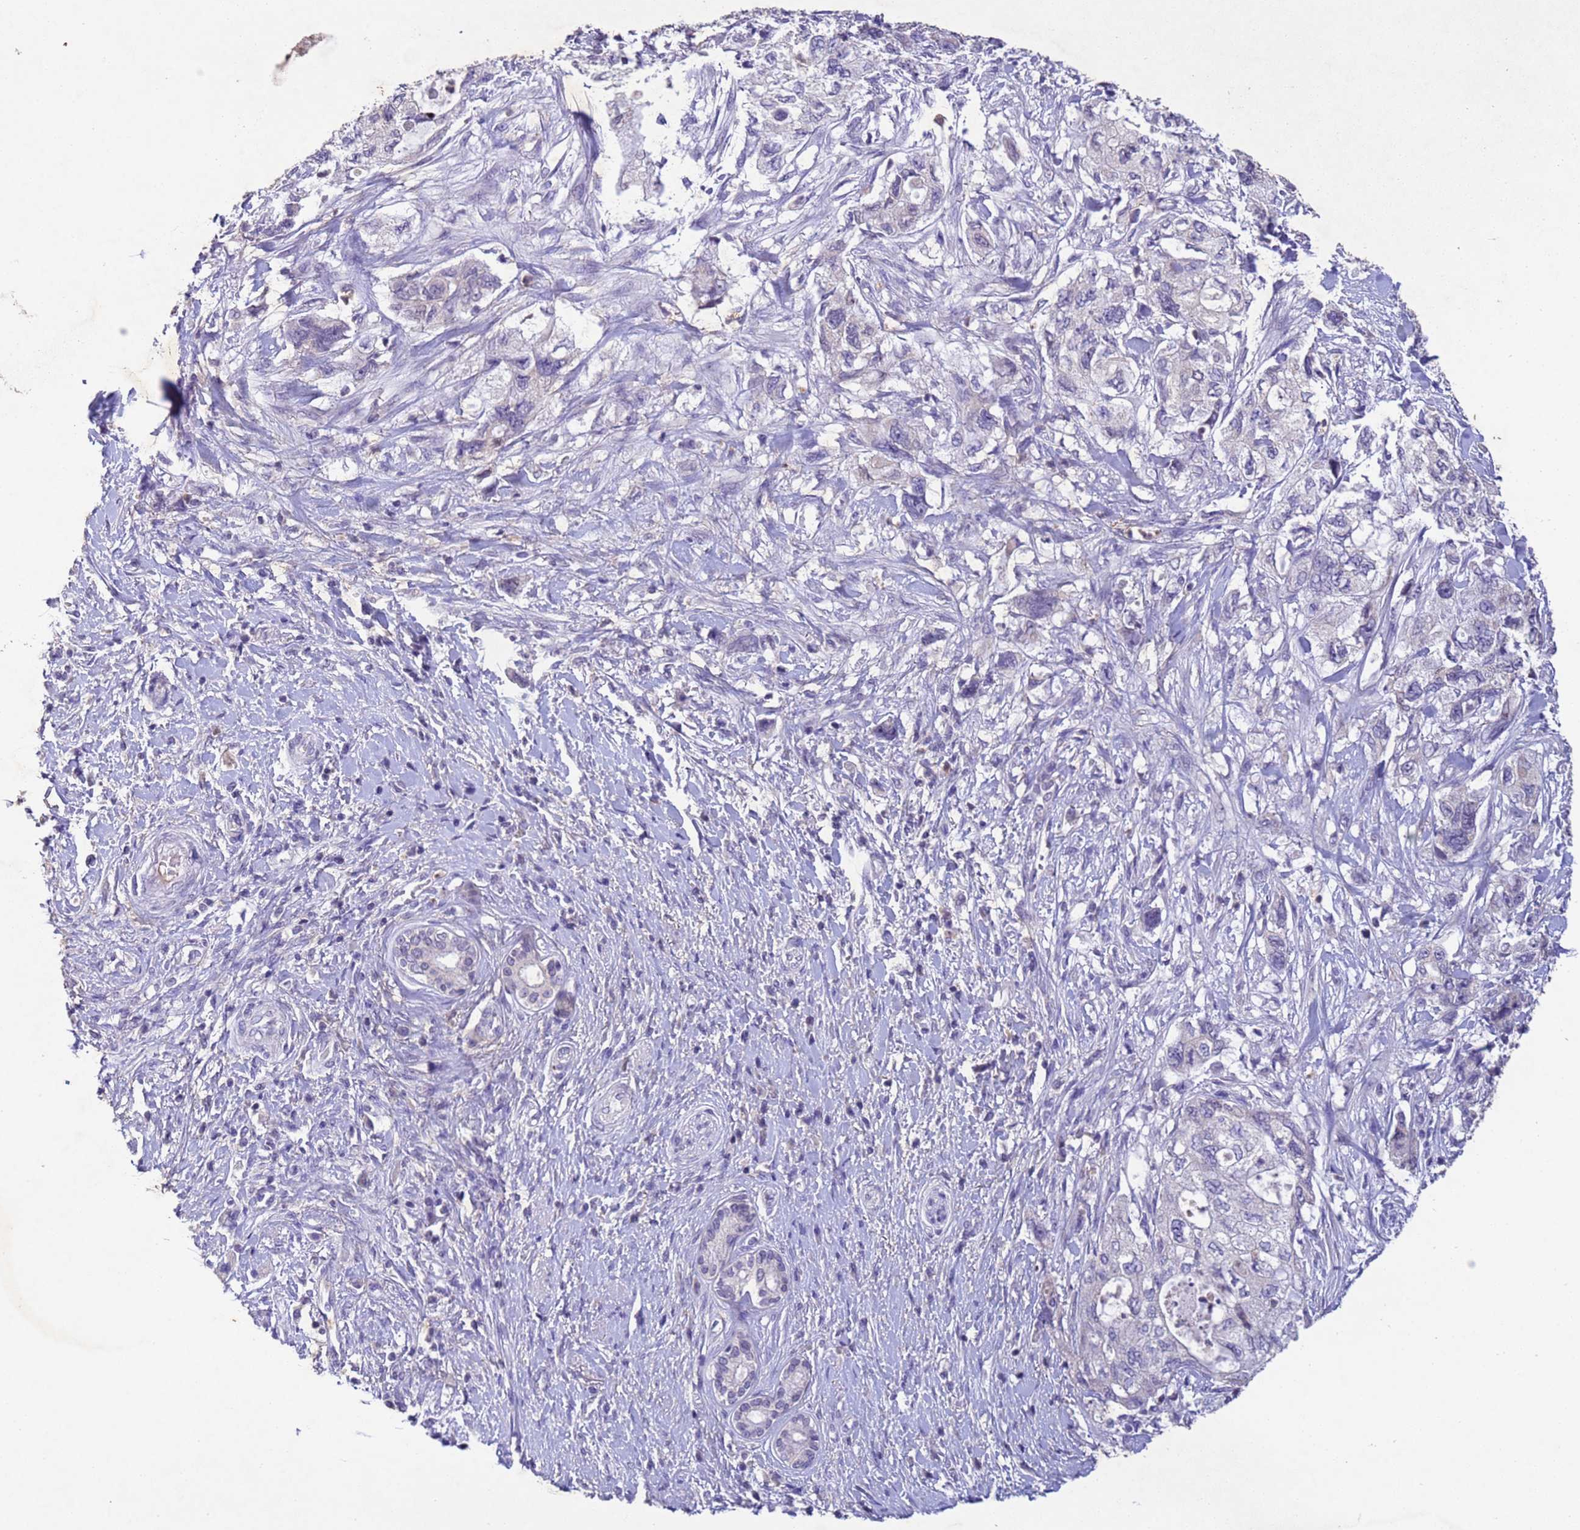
{"staining": {"intensity": "negative", "quantity": "none", "location": "none"}, "tissue": "pancreatic cancer", "cell_type": "Tumor cells", "image_type": "cancer", "snomed": [{"axis": "morphology", "description": "Adenocarcinoma, NOS"}, {"axis": "topography", "description": "Pancreas"}], "caption": "Tumor cells are negative for brown protein staining in pancreatic adenocarcinoma. (DAB (3,3'-diaminobenzidine) immunohistochemistry (IHC), high magnification).", "gene": "NLRP11", "patient": {"sex": "female", "age": 73}}